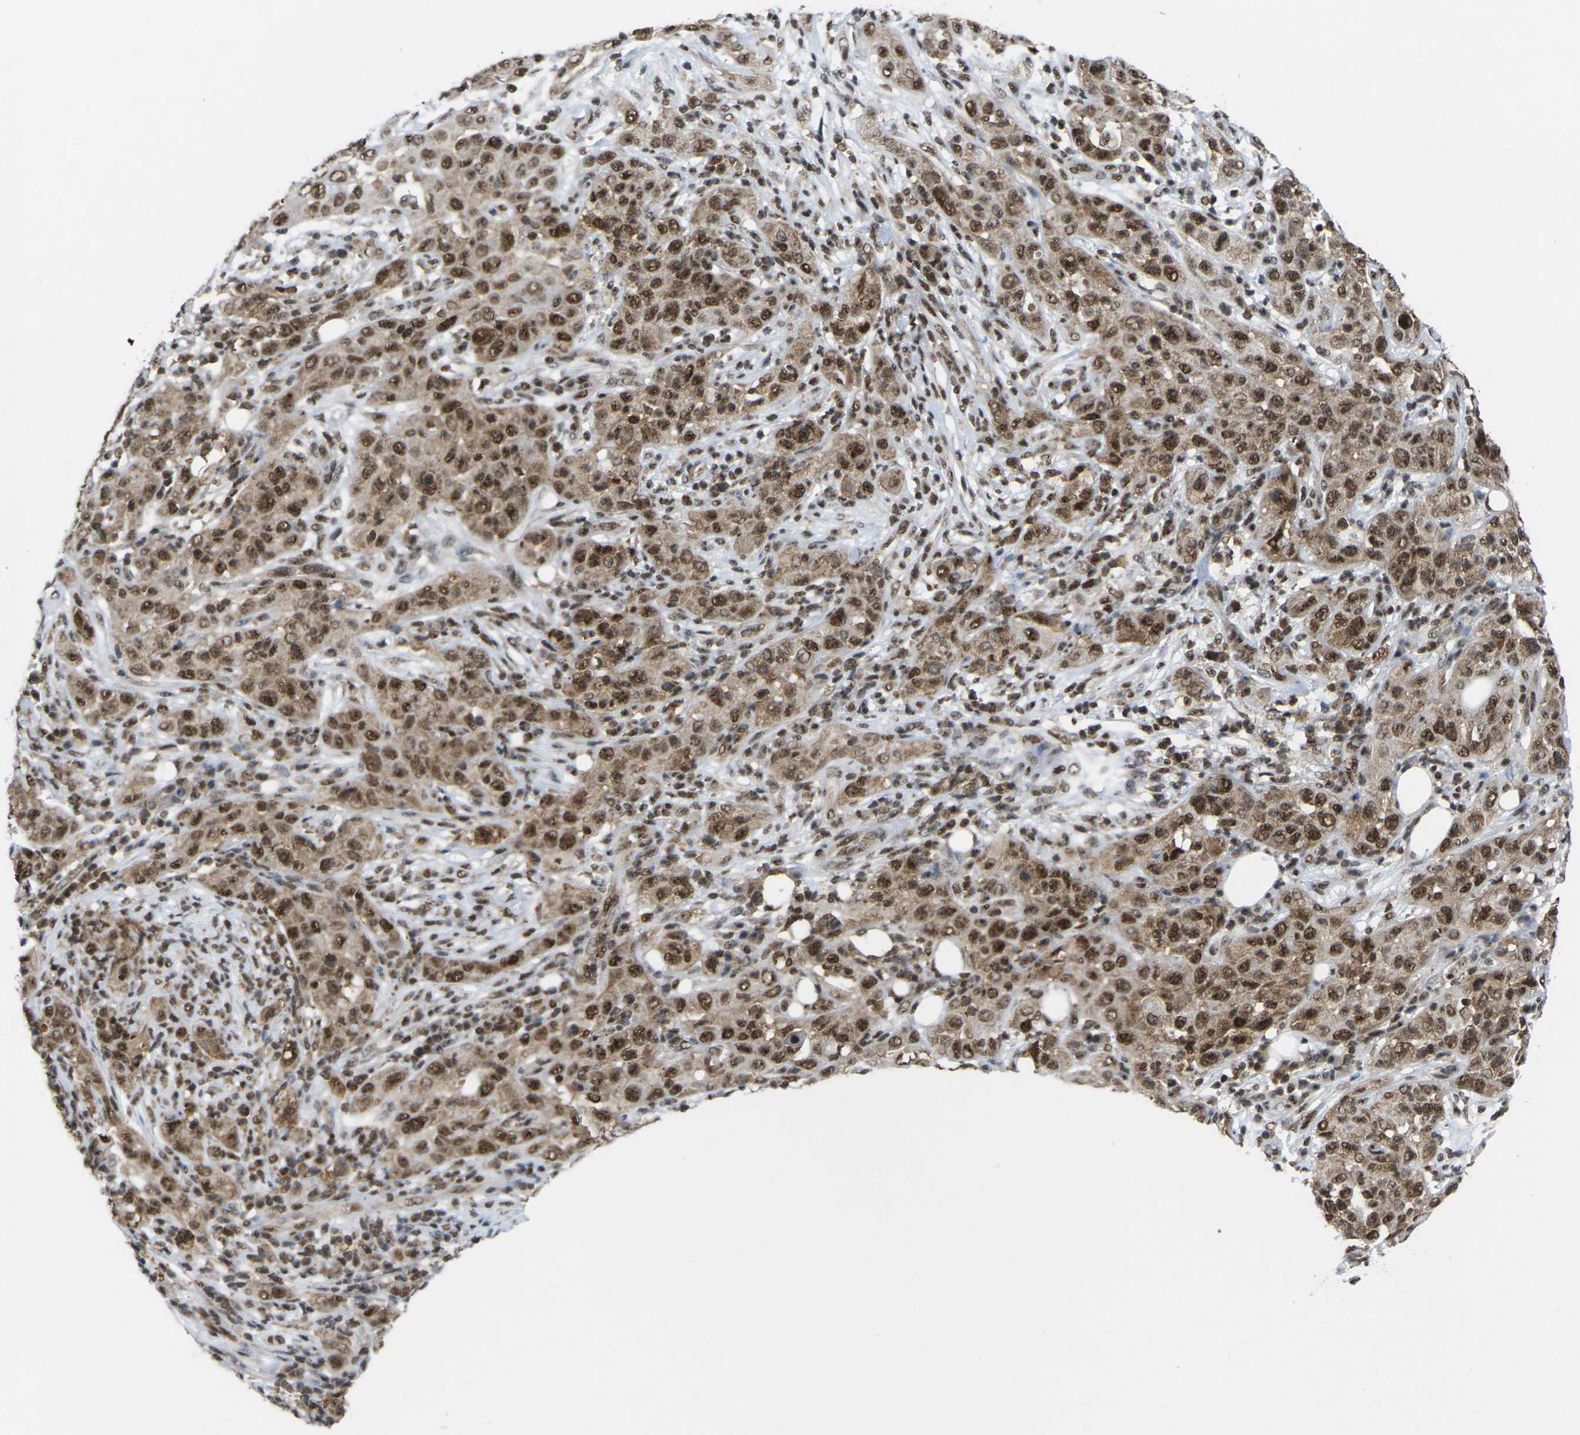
{"staining": {"intensity": "moderate", "quantity": ">75%", "location": "cytoplasmic/membranous,nuclear"}, "tissue": "skin cancer", "cell_type": "Tumor cells", "image_type": "cancer", "snomed": [{"axis": "morphology", "description": "Squamous cell carcinoma, NOS"}, {"axis": "topography", "description": "Skin"}], "caption": "A brown stain highlights moderate cytoplasmic/membranous and nuclear positivity of a protein in skin cancer tumor cells.", "gene": "MAGOH", "patient": {"sex": "female", "age": 88}}